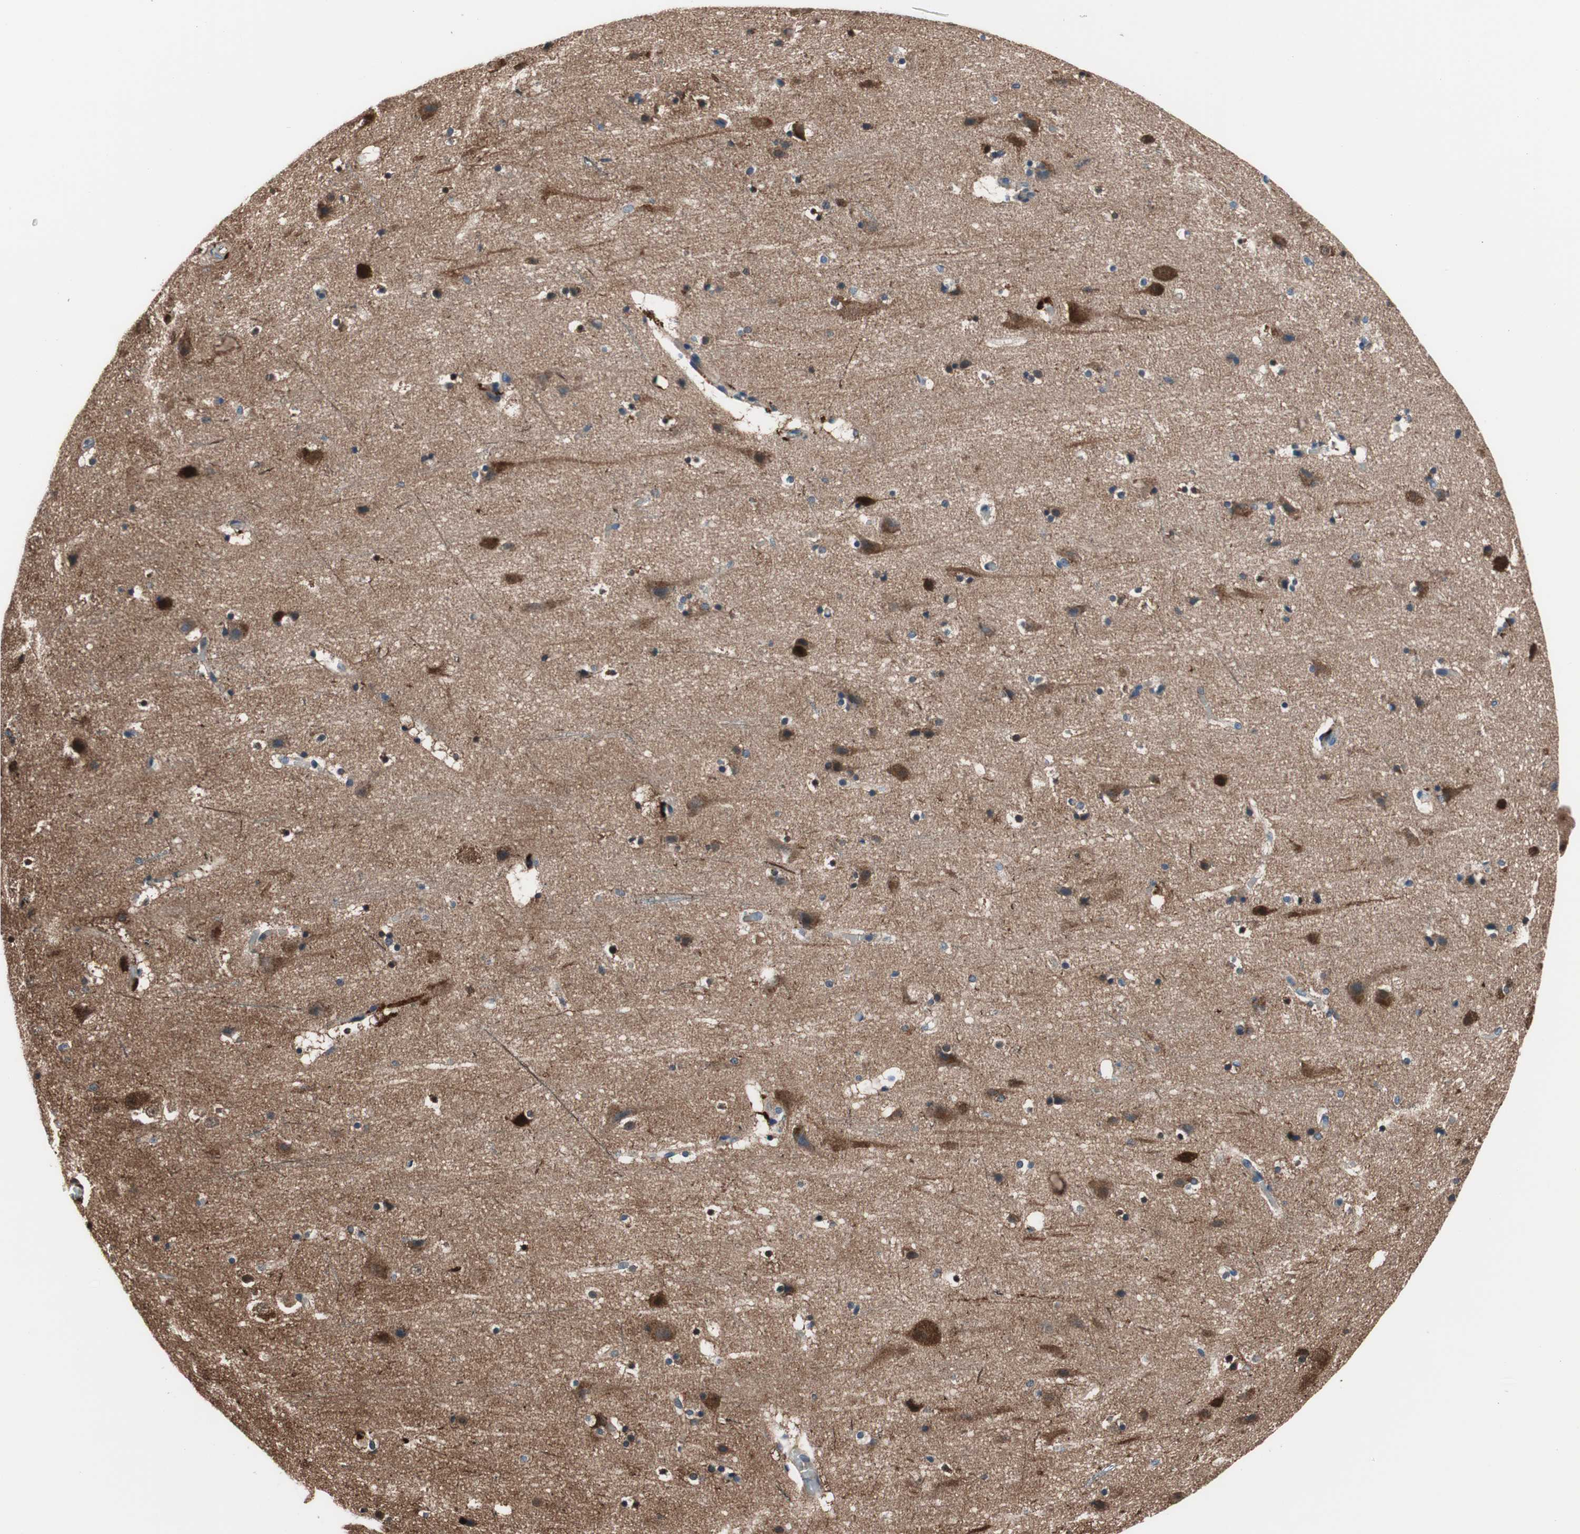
{"staining": {"intensity": "negative", "quantity": "none", "location": "none"}, "tissue": "cerebral cortex", "cell_type": "Endothelial cells", "image_type": "normal", "snomed": [{"axis": "morphology", "description": "Normal tissue, NOS"}, {"axis": "topography", "description": "Cerebral cortex"}], "caption": "IHC histopathology image of benign cerebral cortex: human cerebral cortex stained with DAB demonstrates no significant protein expression in endothelial cells. (DAB (3,3'-diaminobenzidine) immunohistochemistry with hematoxylin counter stain).", "gene": "PRDX2", "patient": {"sex": "male", "age": 45}}